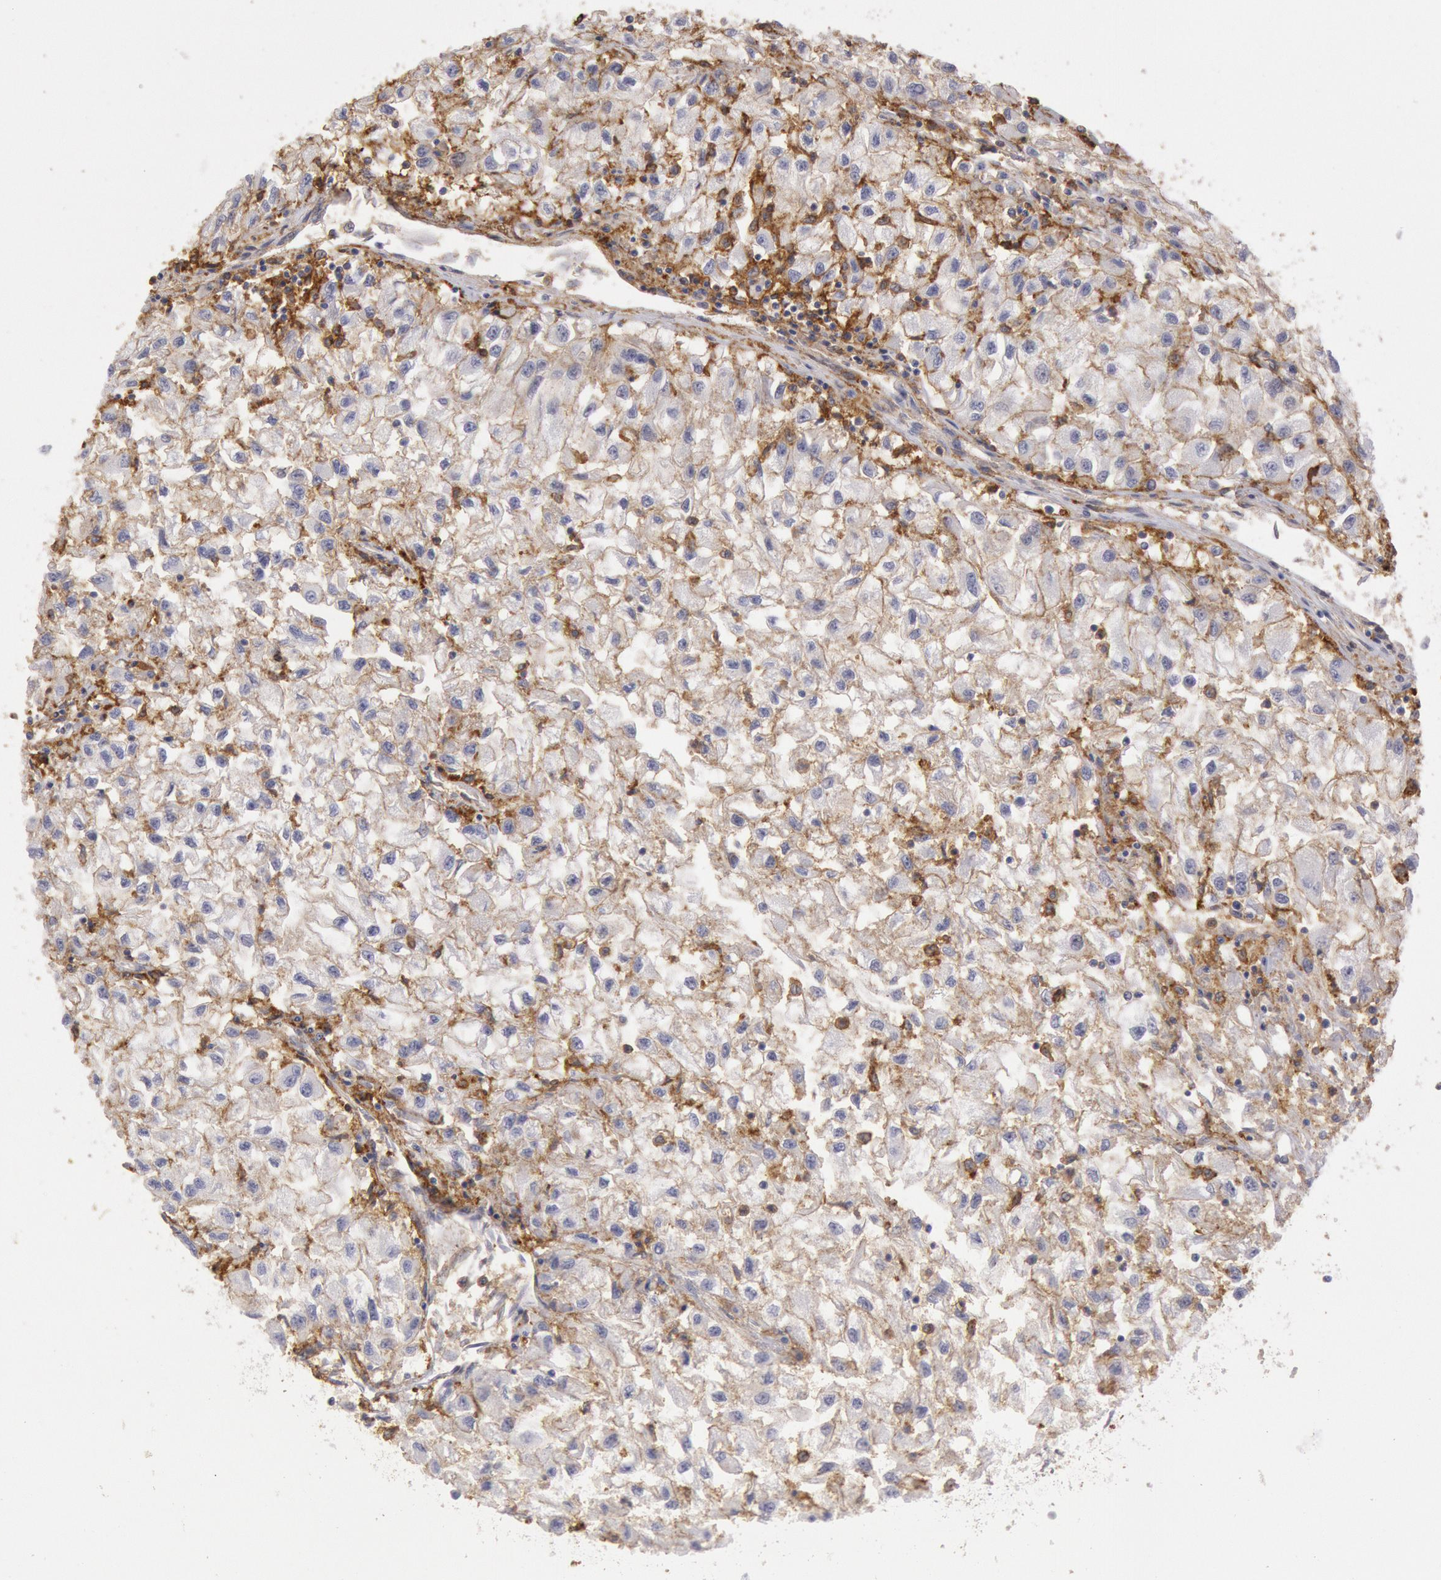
{"staining": {"intensity": "weak", "quantity": "<25%", "location": "cytoplasmic/membranous"}, "tissue": "renal cancer", "cell_type": "Tumor cells", "image_type": "cancer", "snomed": [{"axis": "morphology", "description": "Adenocarcinoma, NOS"}, {"axis": "topography", "description": "Kidney"}], "caption": "IHC of human renal cancer shows no expression in tumor cells.", "gene": "SNAP23", "patient": {"sex": "male", "age": 59}}